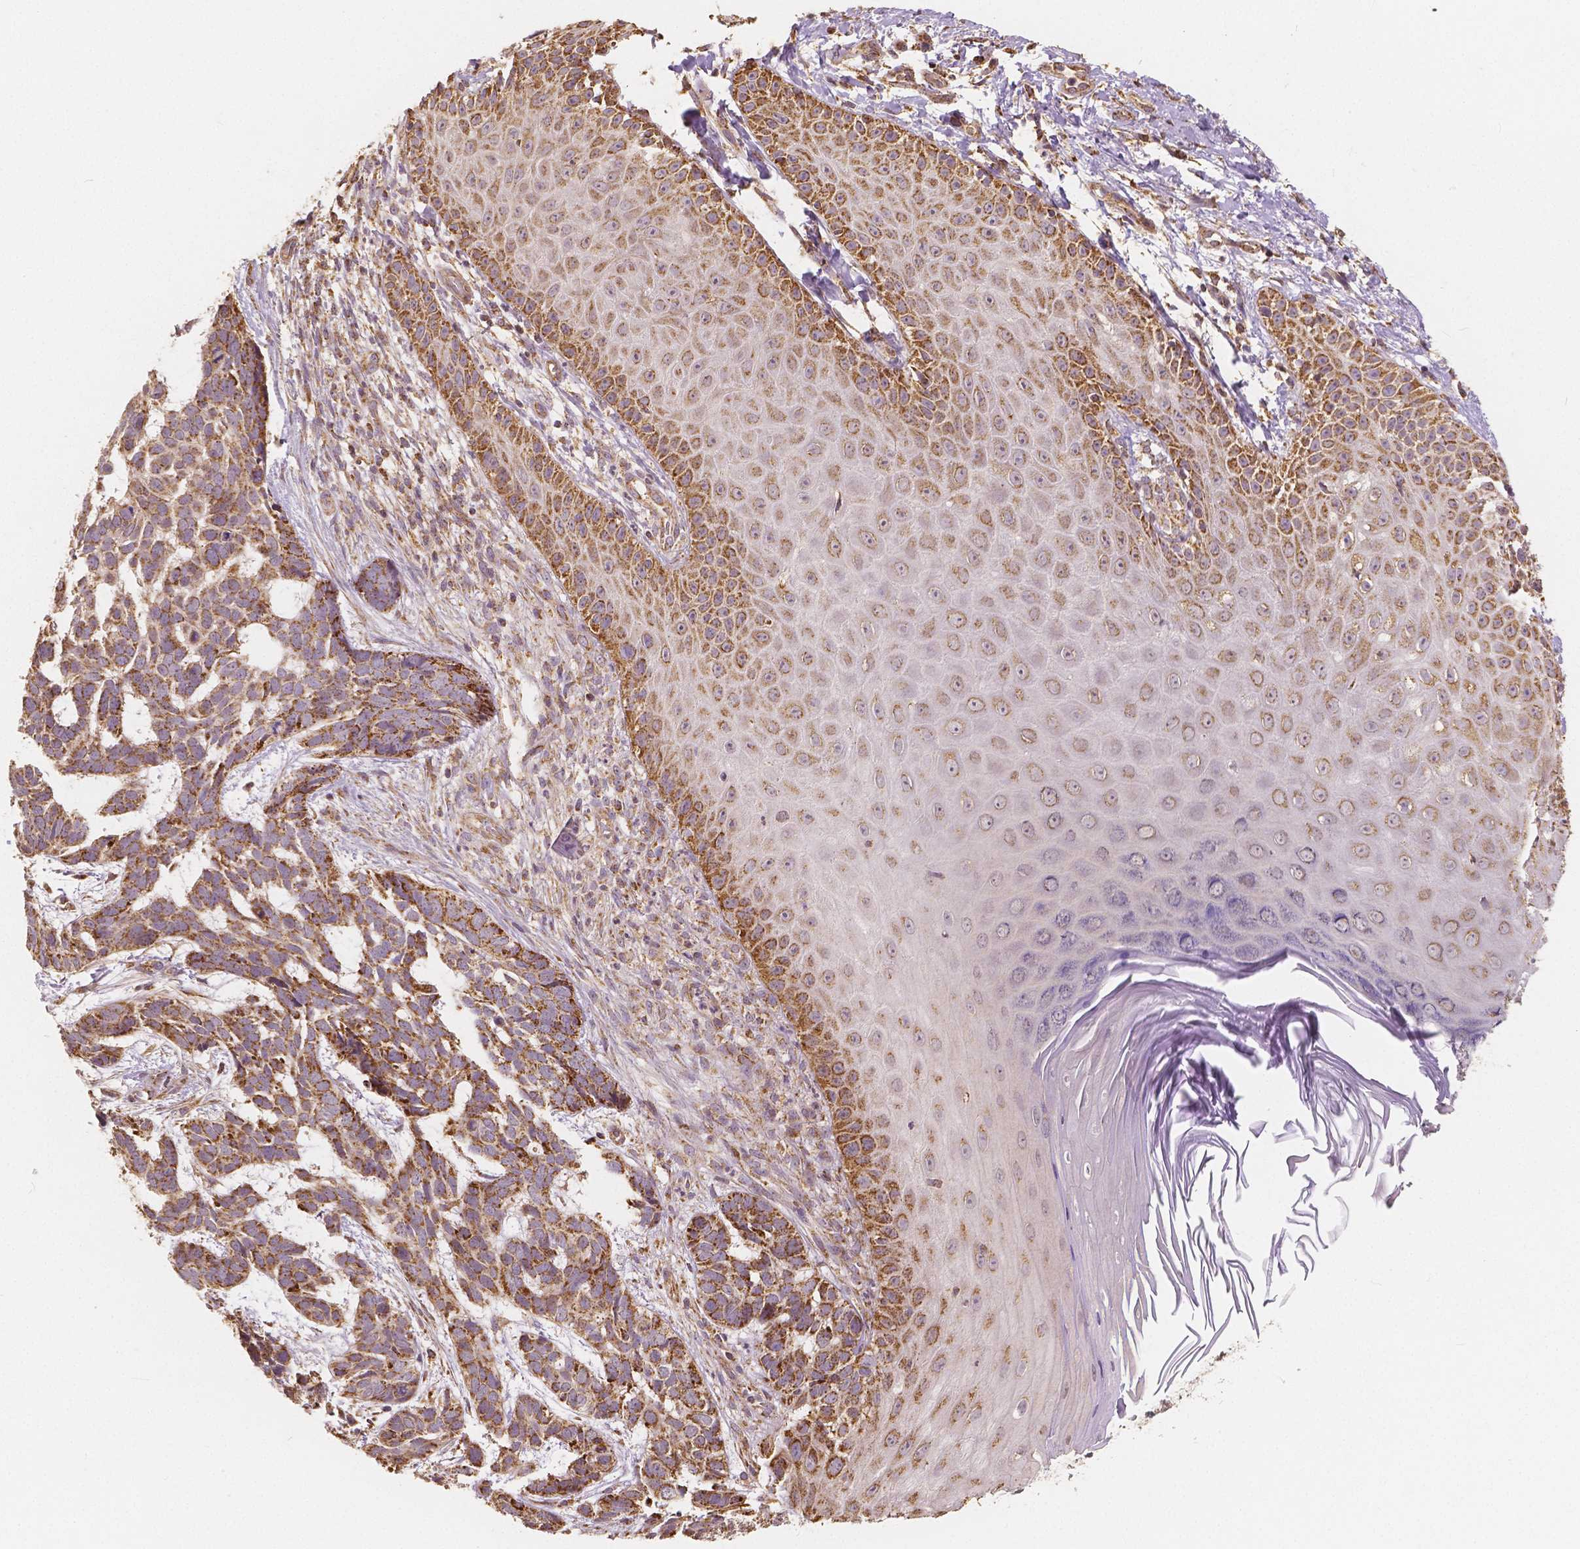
{"staining": {"intensity": "moderate", "quantity": ">75%", "location": "cytoplasmic/membranous"}, "tissue": "skin cancer", "cell_type": "Tumor cells", "image_type": "cancer", "snomed": [{"axis": "morphology", "description": "Basal cell carcinoma"}, {"axis": "topography", "description": "Skin"}], "caption": "A histopathology image of skin cancer stained for a protein shows moderate cytoplasmic/membranous brown staining in tumor cells. The staining is performed using DAB brown chromogen to label protein expression. The nuclei are counter-stained blue using hematoxylin.", "gene": "PEX26", "patient": {"sex": "male", "age": 78}}